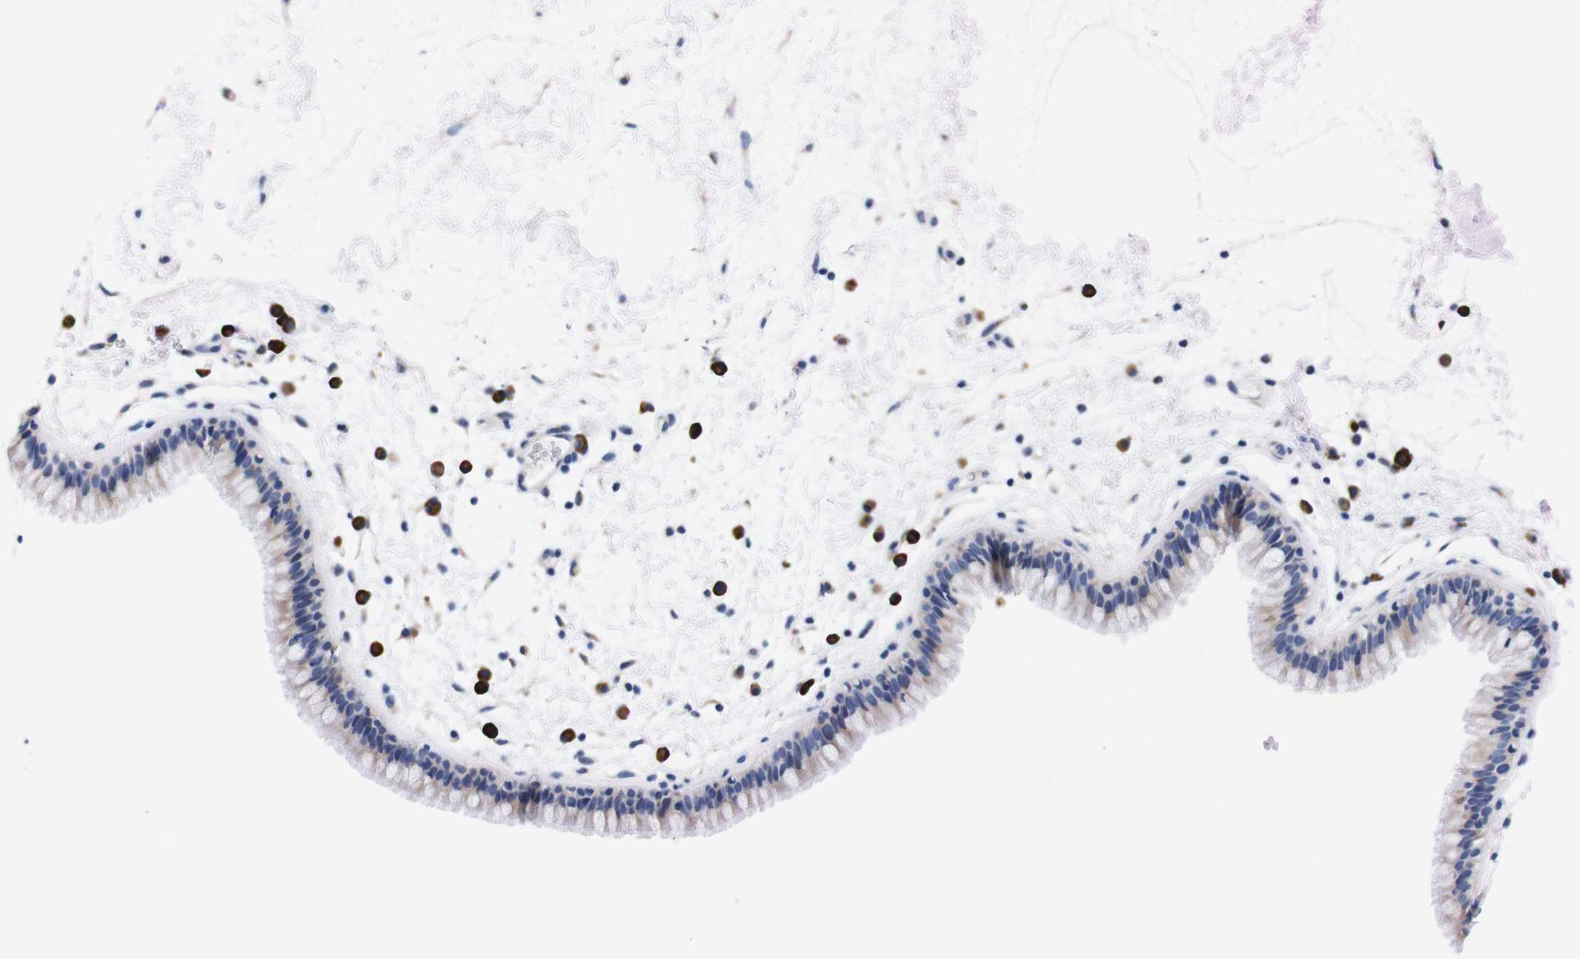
{"staining": {"intensity": "weak", "quantity": "25%-75%", "location": "cytoplasmic/membranous"}, "tissue": "nasopharynx", "cell_type": "Respiratory epithelial cells", "image_type": "normal", "snomed": [{"axis": "morphology", "description": "Normal tissue, NOS"}, {"axis": "morphology", "description": "Inflammation, NOS"}, {"axis": "topography", "description": "Nasopharynx"}], "caption": "The image displays a brown stain indicating the presence of a protein in the cytoplasmic/membranous of respiratory epithelial cells in nasopharynx.", "gene": "NEBL", "patient": {"sex": "male", "age": 48}}